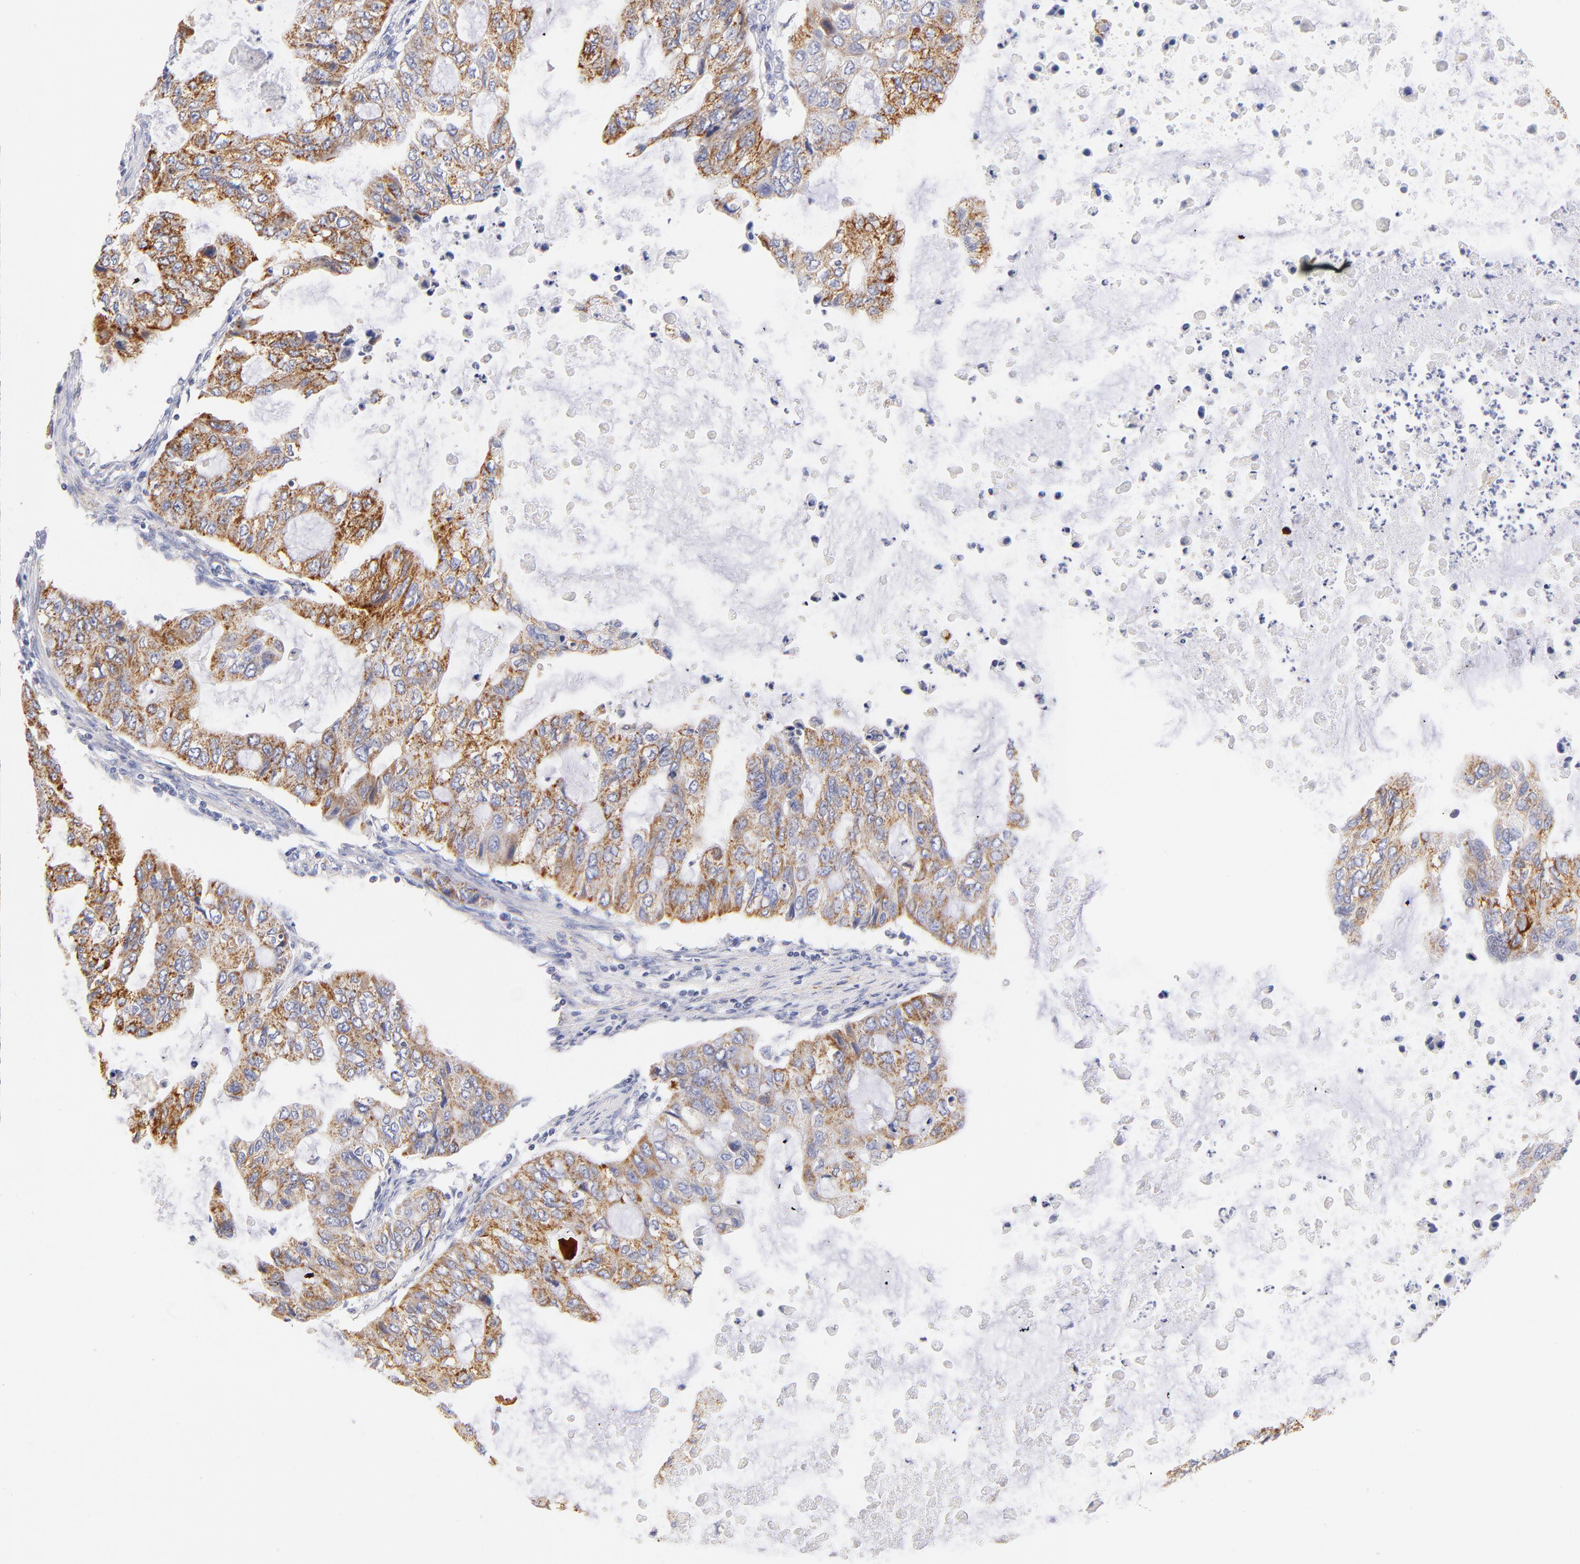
{"staining": {"intensity": "moderate", "quantity": ">75%", "location": "cytoplasmic/membranous"}, "tissue": "stomach cancer", "cell_type": "Tumor cells", "image_type": "cancer", "snomed": [{"axis": "morphology", "description": "Adenocarcinoma, NOS"}, {"axis": "topography", "description": "Stomach, upper"}], "caption": "Adenocarcinoma (stomach) was stained to show a protein in brown. There is medium levels of moderate cytoplasmic/membranous staining in approximately >75% of tumor cells.", "gene": "AIFM1", "patient": {"sex": "female", "age": 52}}